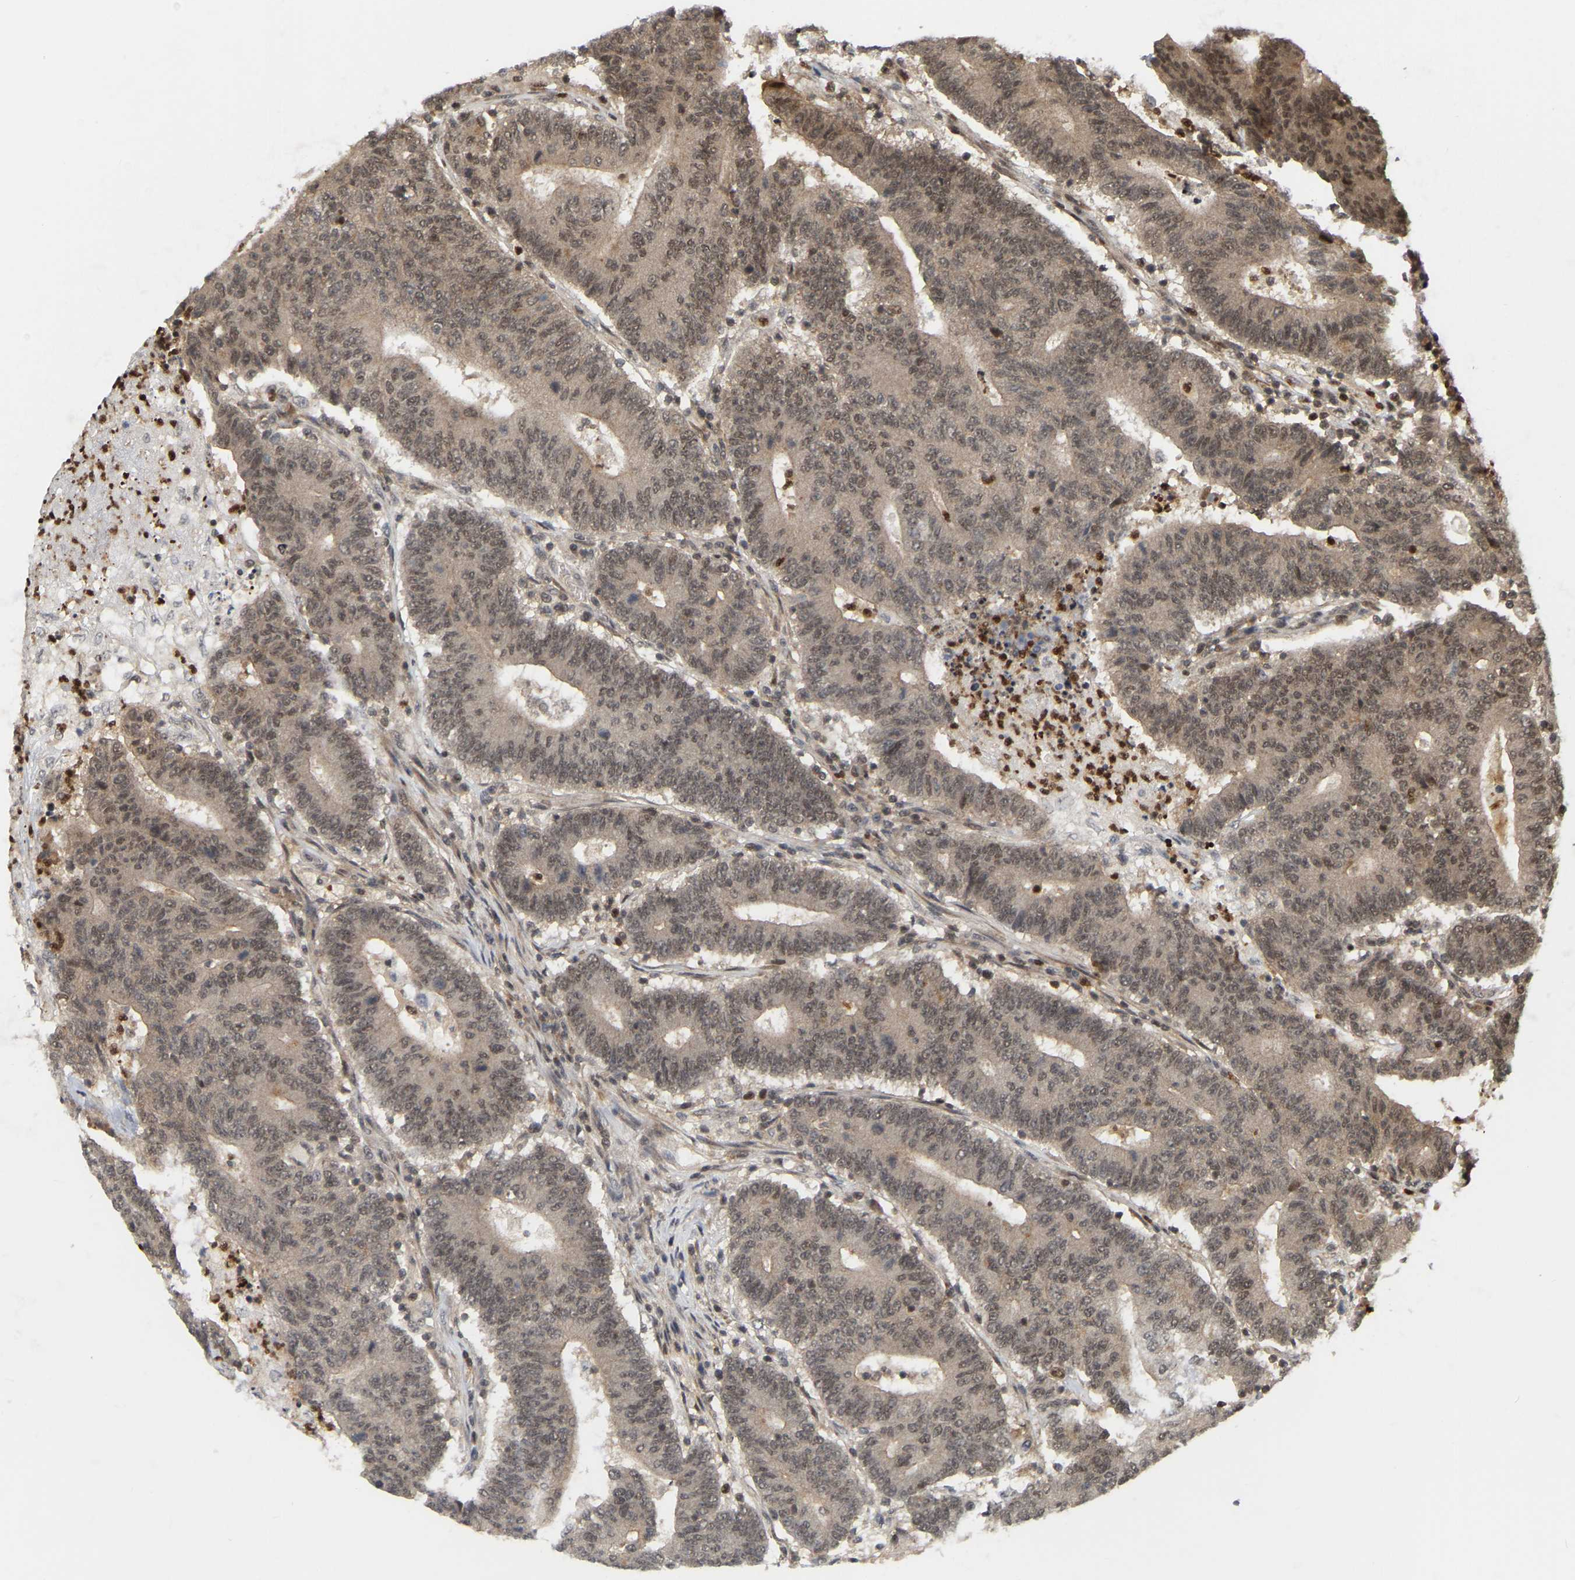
{"staining": {"intensity": "weak", "quantity": ">75%", "location": "cytoplasmic/membranous,nuclear"}, "tissue": "colorectal cancer", "cell_type": "Tumor cells", "image_type": "cancer", "snomed": [{"axis": "morphology", "description": "Normal tissue, NOS"}, {"axis": "morphology", "description": "Adenocarcinoma, NOS"}, {"axis": "topography", "description": "Colon"}], "caption": "Colorectal cancer (adenocarcinoma) stained with immunohistochemistry reveals weak cytoplasmic/membranous and nuclear expression in approximately >75% of tumor cells.", "gene": "NFE2L2", "patient": {"sex": "female", "age": 75}}